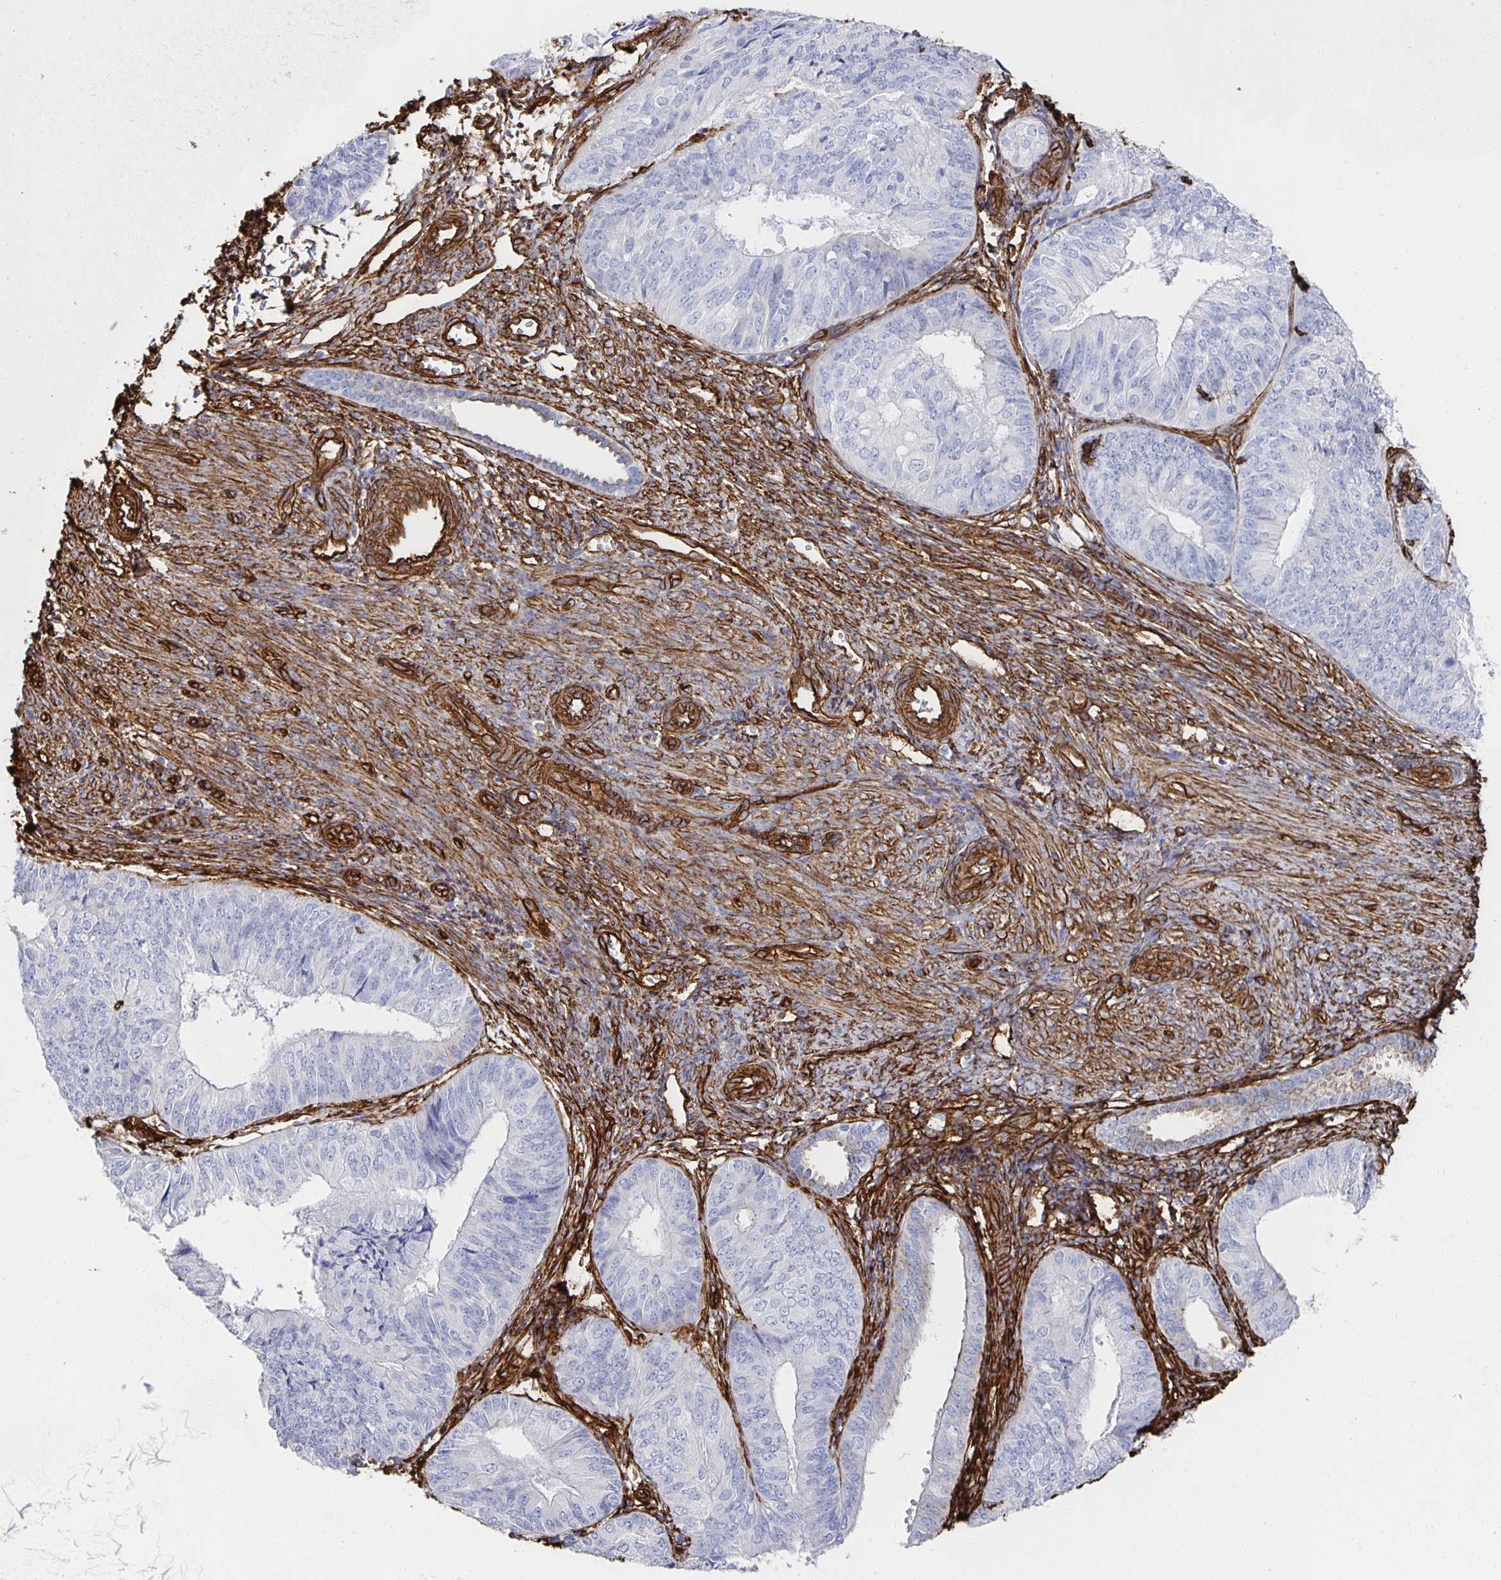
{"staining": {"intensity": "negative", "quantity": "none", "location": "none"}, "tissue": "endometrial cancer", "cell_type": "Tumor cells", "image_type": "cancer", "snomed": [{"axis": "morphology", "description": "Adenocarcinoma, NOS"}, {"axis": "topography", "description": "Endometrium"}], "caption": "Immunohistochemistry of endometrial cancer (adenocarcinoma) displays no positivity in tumor cells.", "gene": "VIPR2", "patient": {"sex": "female", "age": 58}}